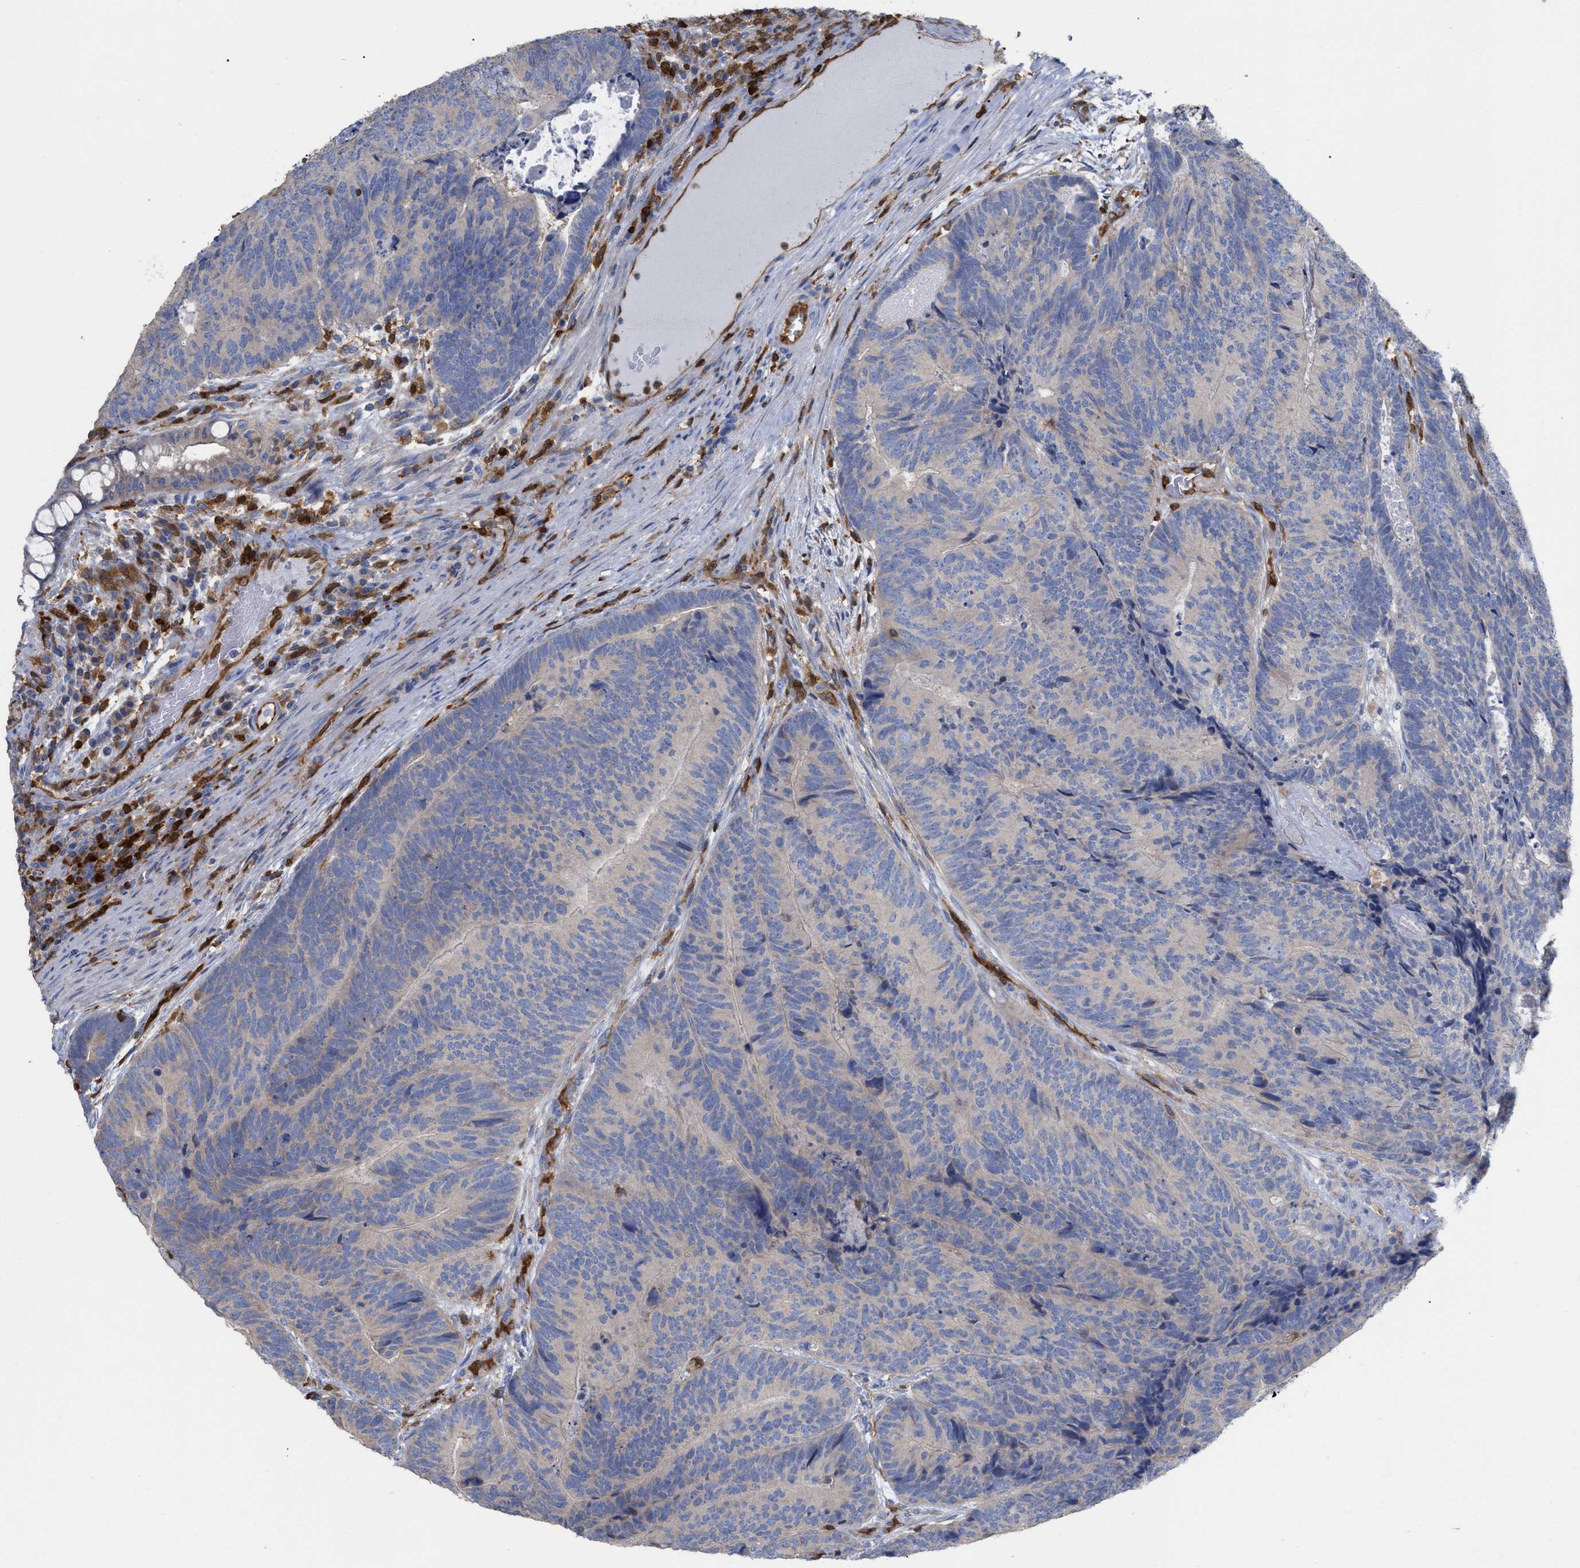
{"staining": {"intensity": "weak", "quantity": "<25%", "location": "cytoplasmic/membranous"}, "tissue": "colorectal cancer", "cell_type": "Tumor cells", "image_type": "cancer", "snomed": [{"axis": "morphology", "description": "Adenocarcinoma, NOS"}, {"axis": "topography", "description": "Colon"}], "caption": "Tumor cells show no significant protein staining in colorectal adenocarcinoma. (DAB immunohistochemistry (IHC) with hematoxylin counter stain).", "gene": "GIMAP4", "patient": {"sex": "female", "age": 67}}